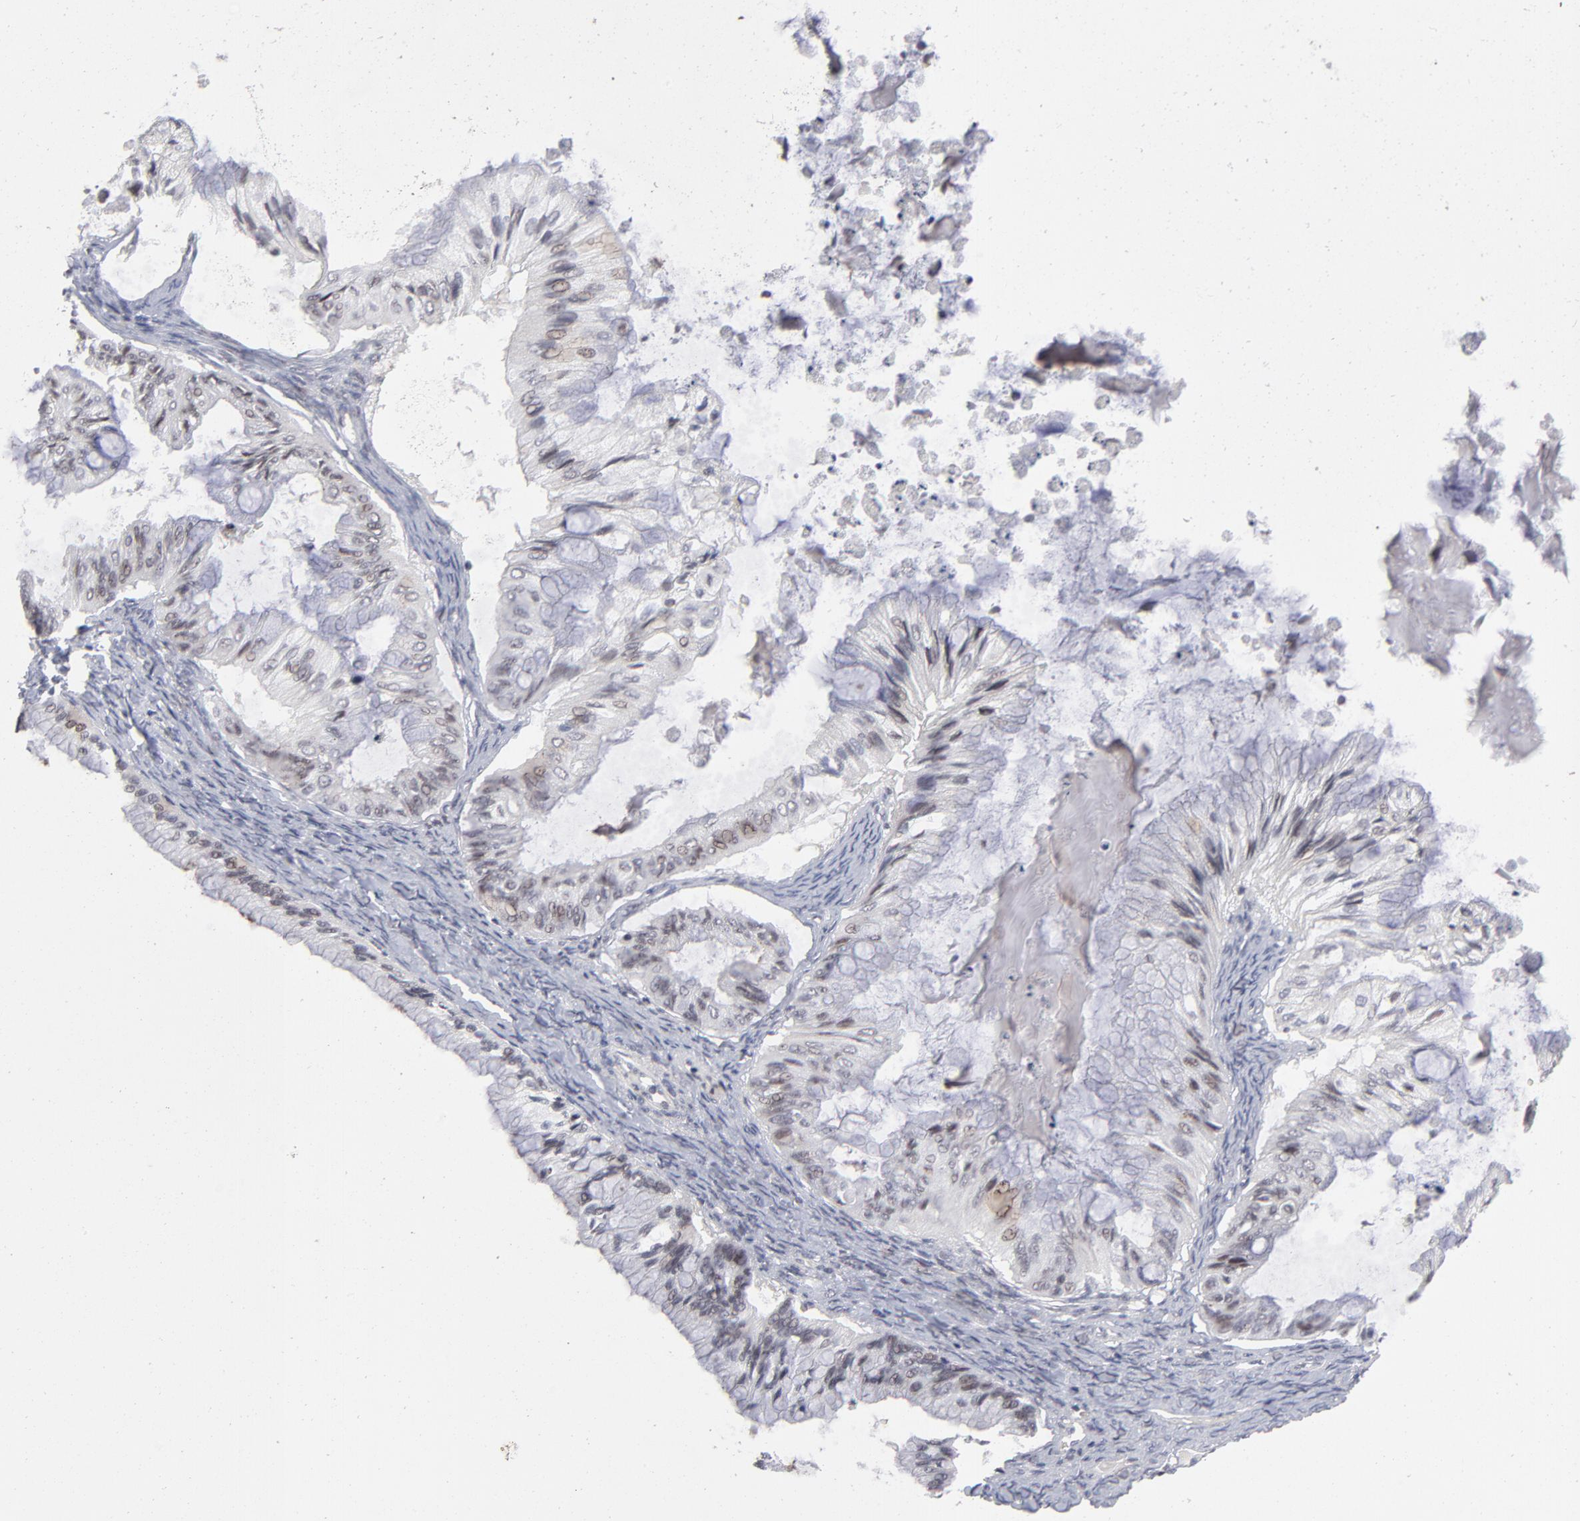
{"staining": {"intensity": "negative", "quantity": "none", "location": "none"}, "tissue": "ovarian cancer", "cell_type": "Tumor cells", "image_type": "cancer", "snomed": [{"axis": "morphology", "description": "Cystadenocarcinoma, mucinous, NOS"}, {"axis": "topography", "description": "Ovary"}], "caption": "Tumor cells are negative for protein expression in human ovarian mucinous cystadenocarcinoma.", "gene": "CCR2", "patient": {"sex": "female", "age": 57}}